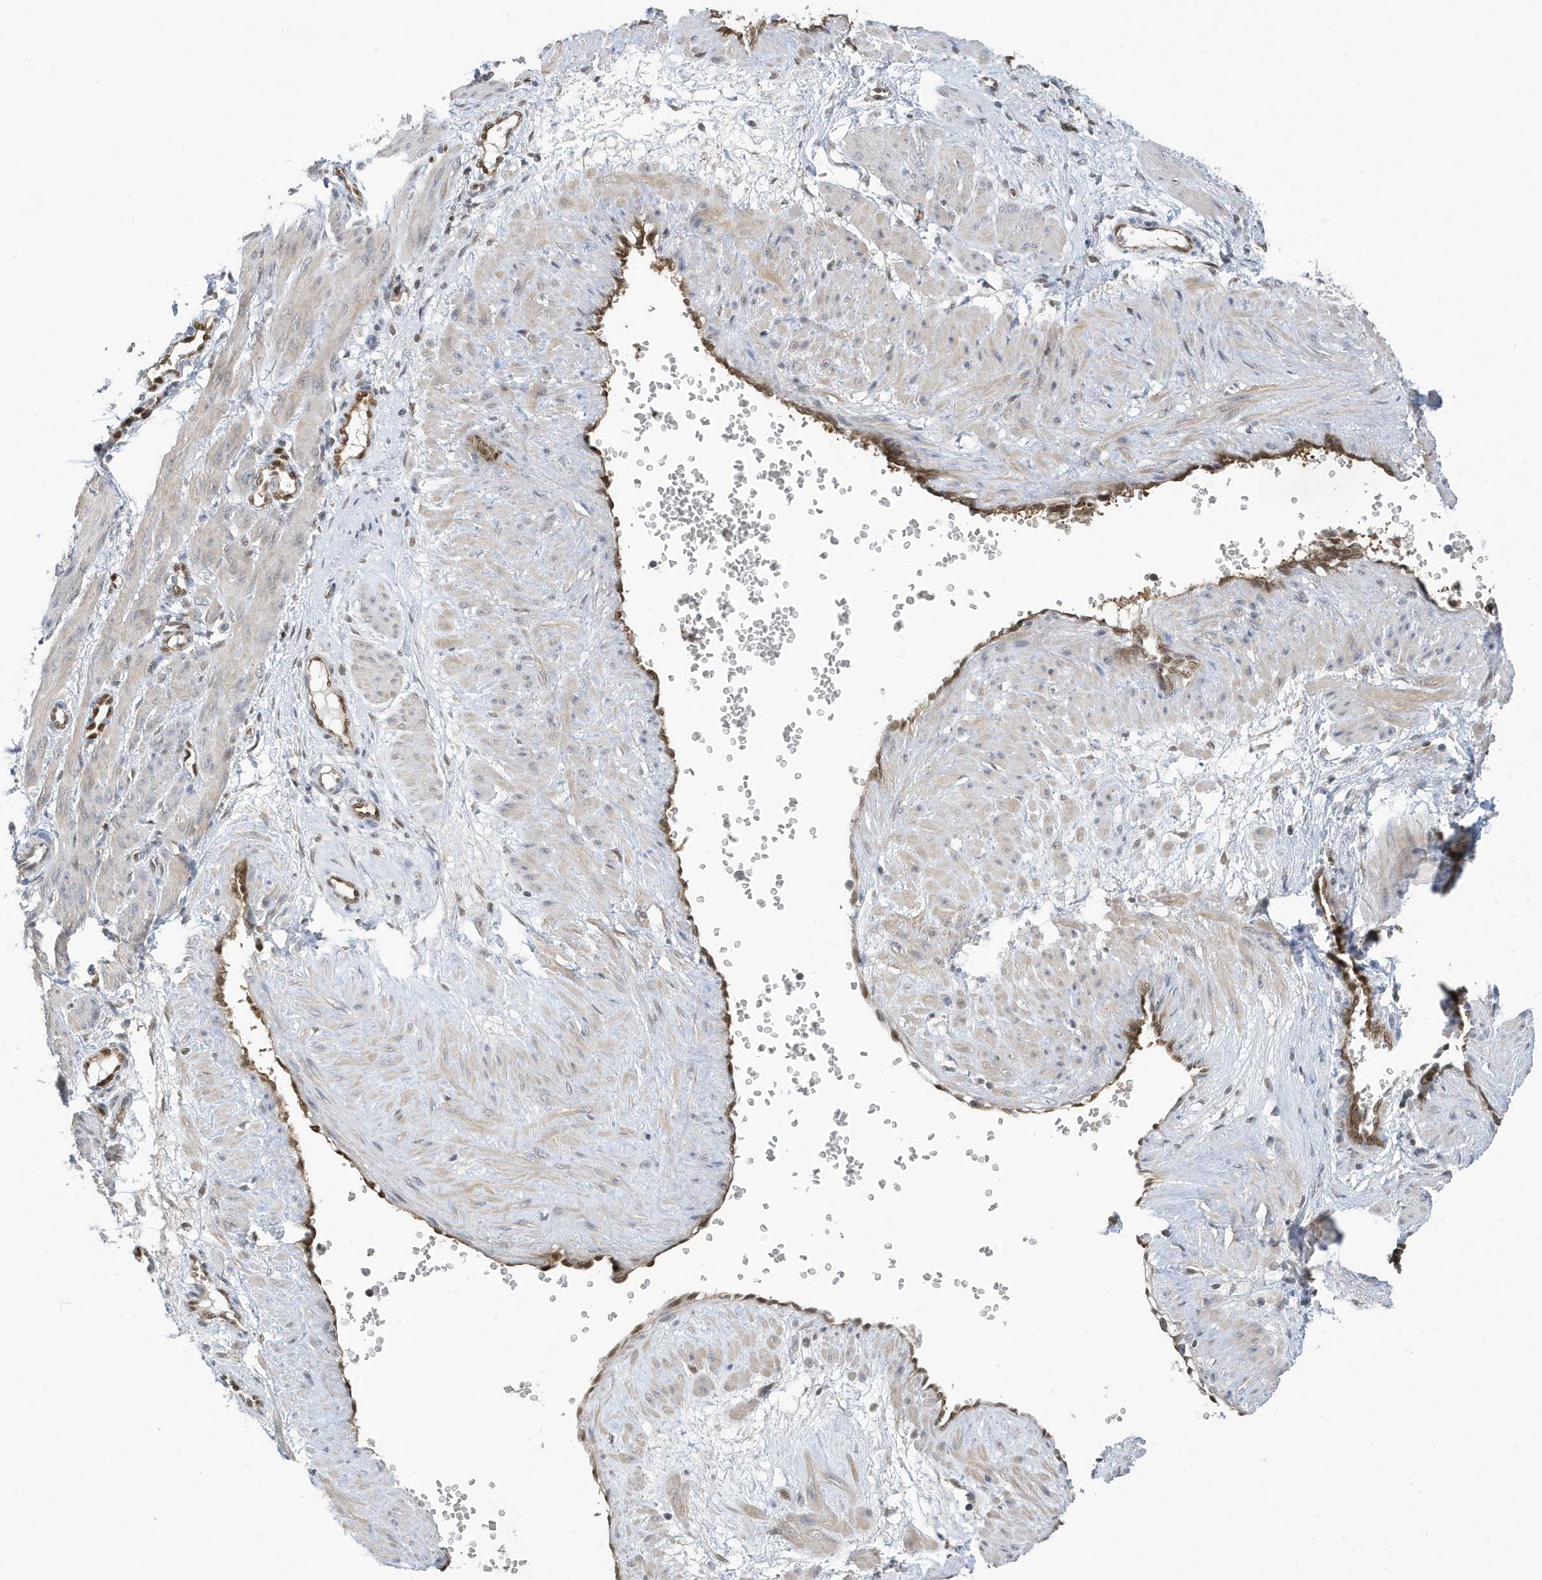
{"staining": {"intensity": "weak", "quantity": "<25%", "location": "cytoplasmic/membranous"}, "tissue": "smooth muscle", "cell_type": "Smooth muscle cells", "image_type": "normal", "snomed": [{"axis": "morphology", "description": "Normal tissue, NOS"}, {"axis": "topography", "description": "Endometrium"}], "caption": "This is an IHC image of unremarkable smooth muscle. There is no positivity in smooth muscle cells.", "gene": "NCOA7", "patient": {"sex": "female", "age": 33}}